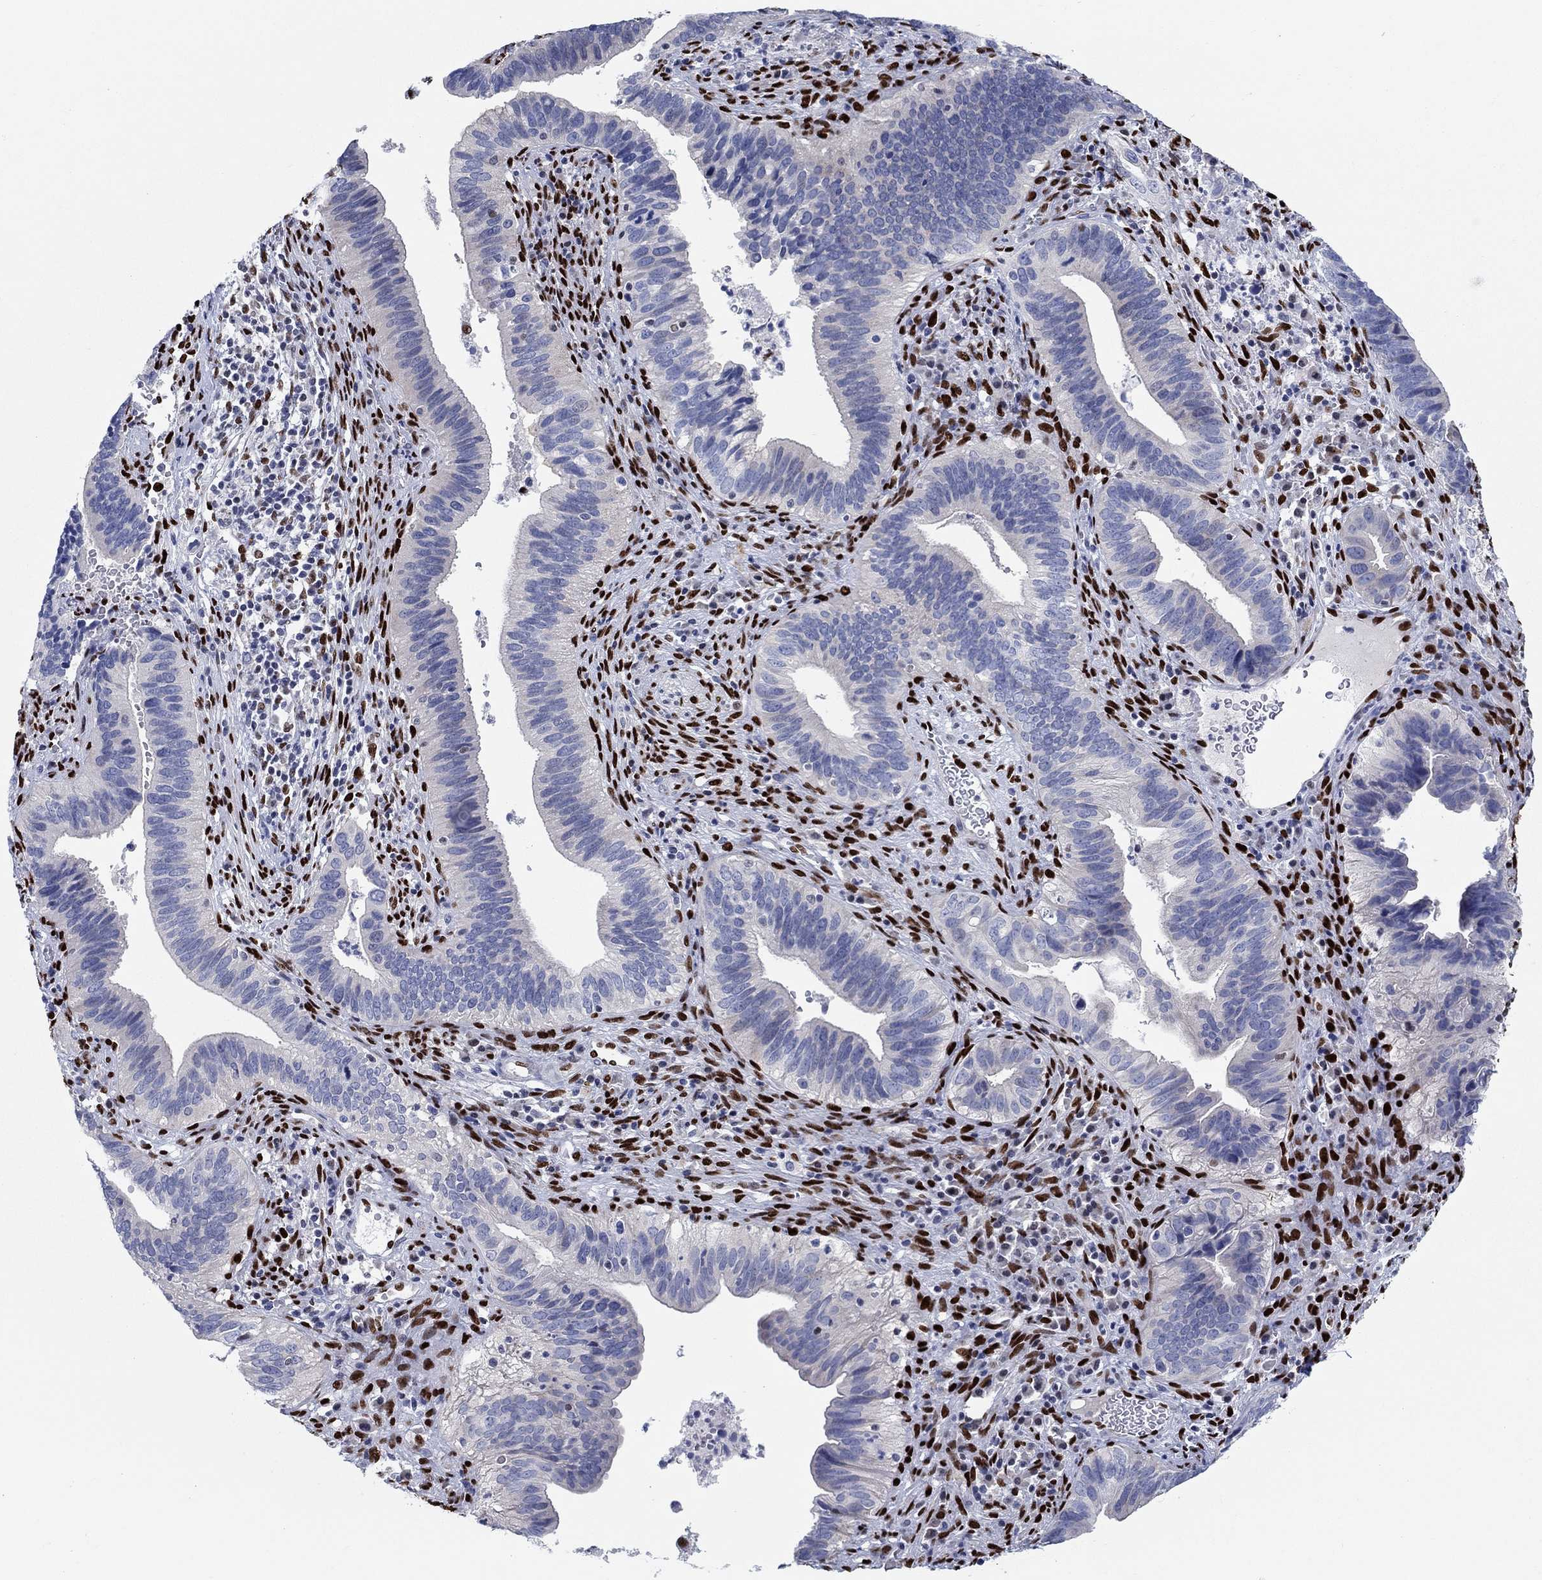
{"staining": {"intensity": "negative", "quantity": "none", "location": "none"}, "tissue": "cervical cancer", "cell_type": "Tumor cells", "image_type": "cancer", "snomed": [{"axis": "morphology", "description": "Adenocarcinoma, NOS"}, {"axis": "topography", "description": "Cervix"}], "caption": "DAB (3,3'-diaminobenzidine) immunohistochemical staining of cervical cancer shows no significant positivity in tumor cells.", "gene": "ZEB1", "patient": {"sex": "female", "age": 42}}